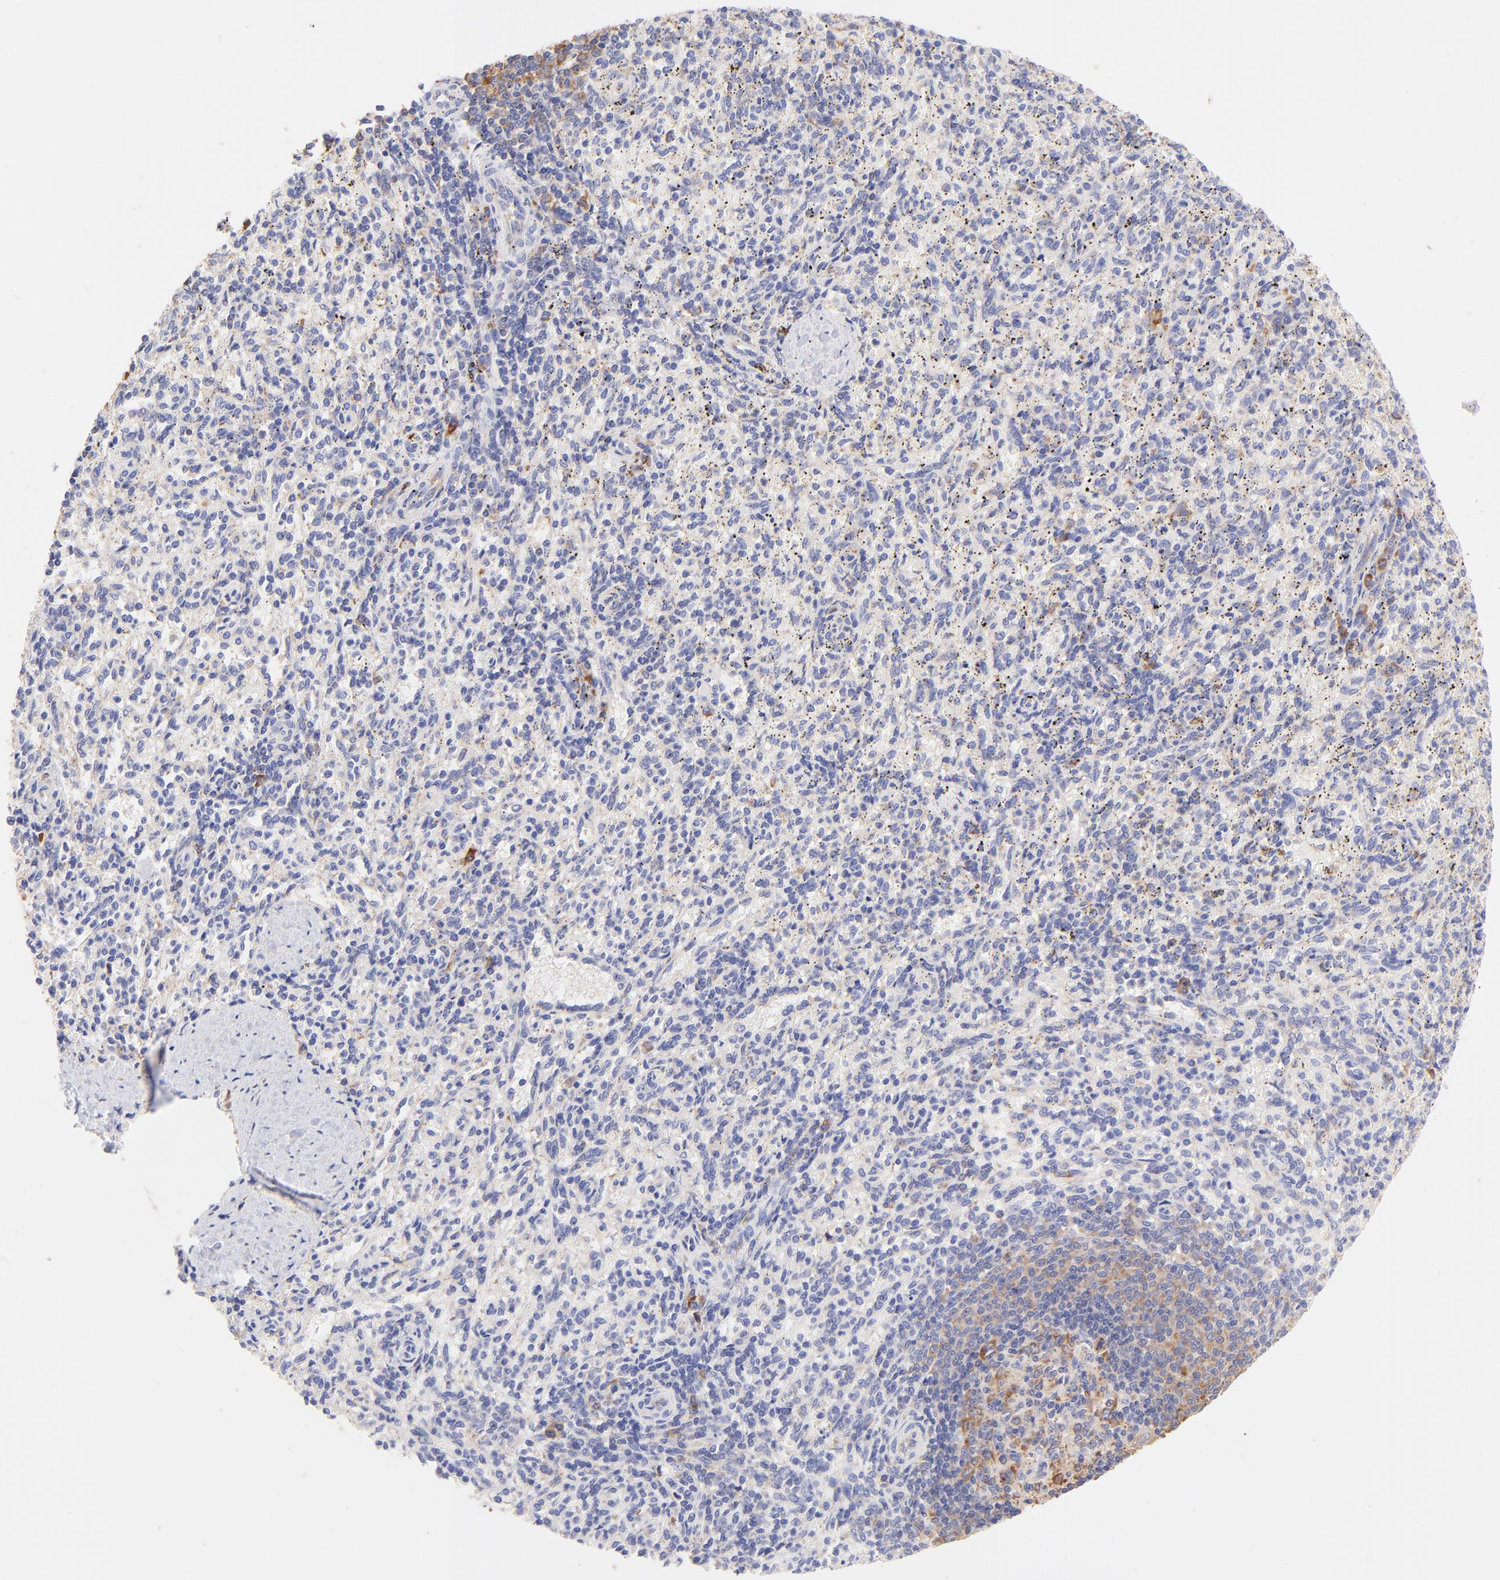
{"staining": {"intensity": "weak", "quantity": "<25%", "location": "cytoplasmic/membranous"}, "tissue": "spleen", "cell_type": "Cells in red pulp", "image_type": "normal", "snomed": [{"axis": "morphology", "description": "Normal tissue, NOS"}, {"axis": "topography", "description": "Spleen"}], "caption": "A high-resolution histopathology image shows immunohistochemistry (IHC) staining of unremarkable spleen, which demonstrates no significant positivity in cells in red pulp.", "gene": "RPL30", "patient": {"sex": "female", "age": 10}}